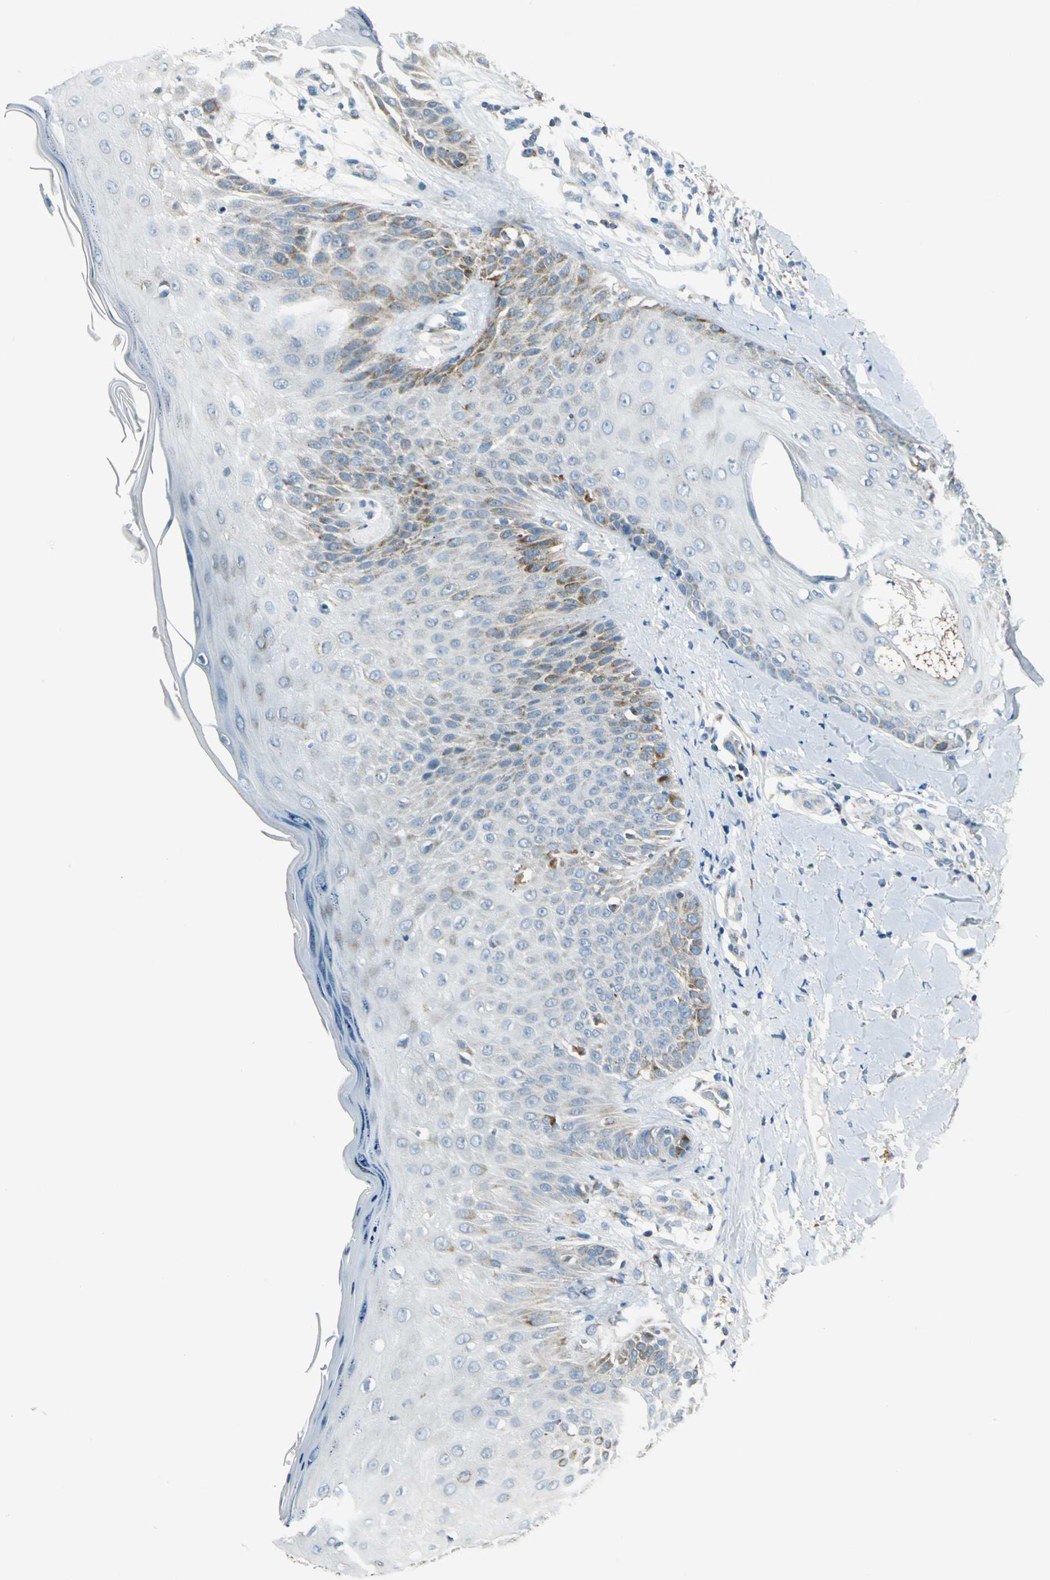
{"staining": {"intensity": "weak", "quantity": "<25%", "location": "cytoplasmic/membranous"}, "tissue": "skin cancer", "cell_type": "Tumor cells", "image_type": "cancer", "snomed": [{"axis": "morphology", "description": "Squamous cell carcinoma, NOS"}, {"axis": "topography", "description": "Skin"}], "caption": "DAB (3,3'-diaminobenzidine) immunohistochemical staining of human skin cancer (squamous cell carcinoma) shows no significant staining in tumor cells.", "gene": "ACADM", "patient": {"sex": "male", "age": 24}}